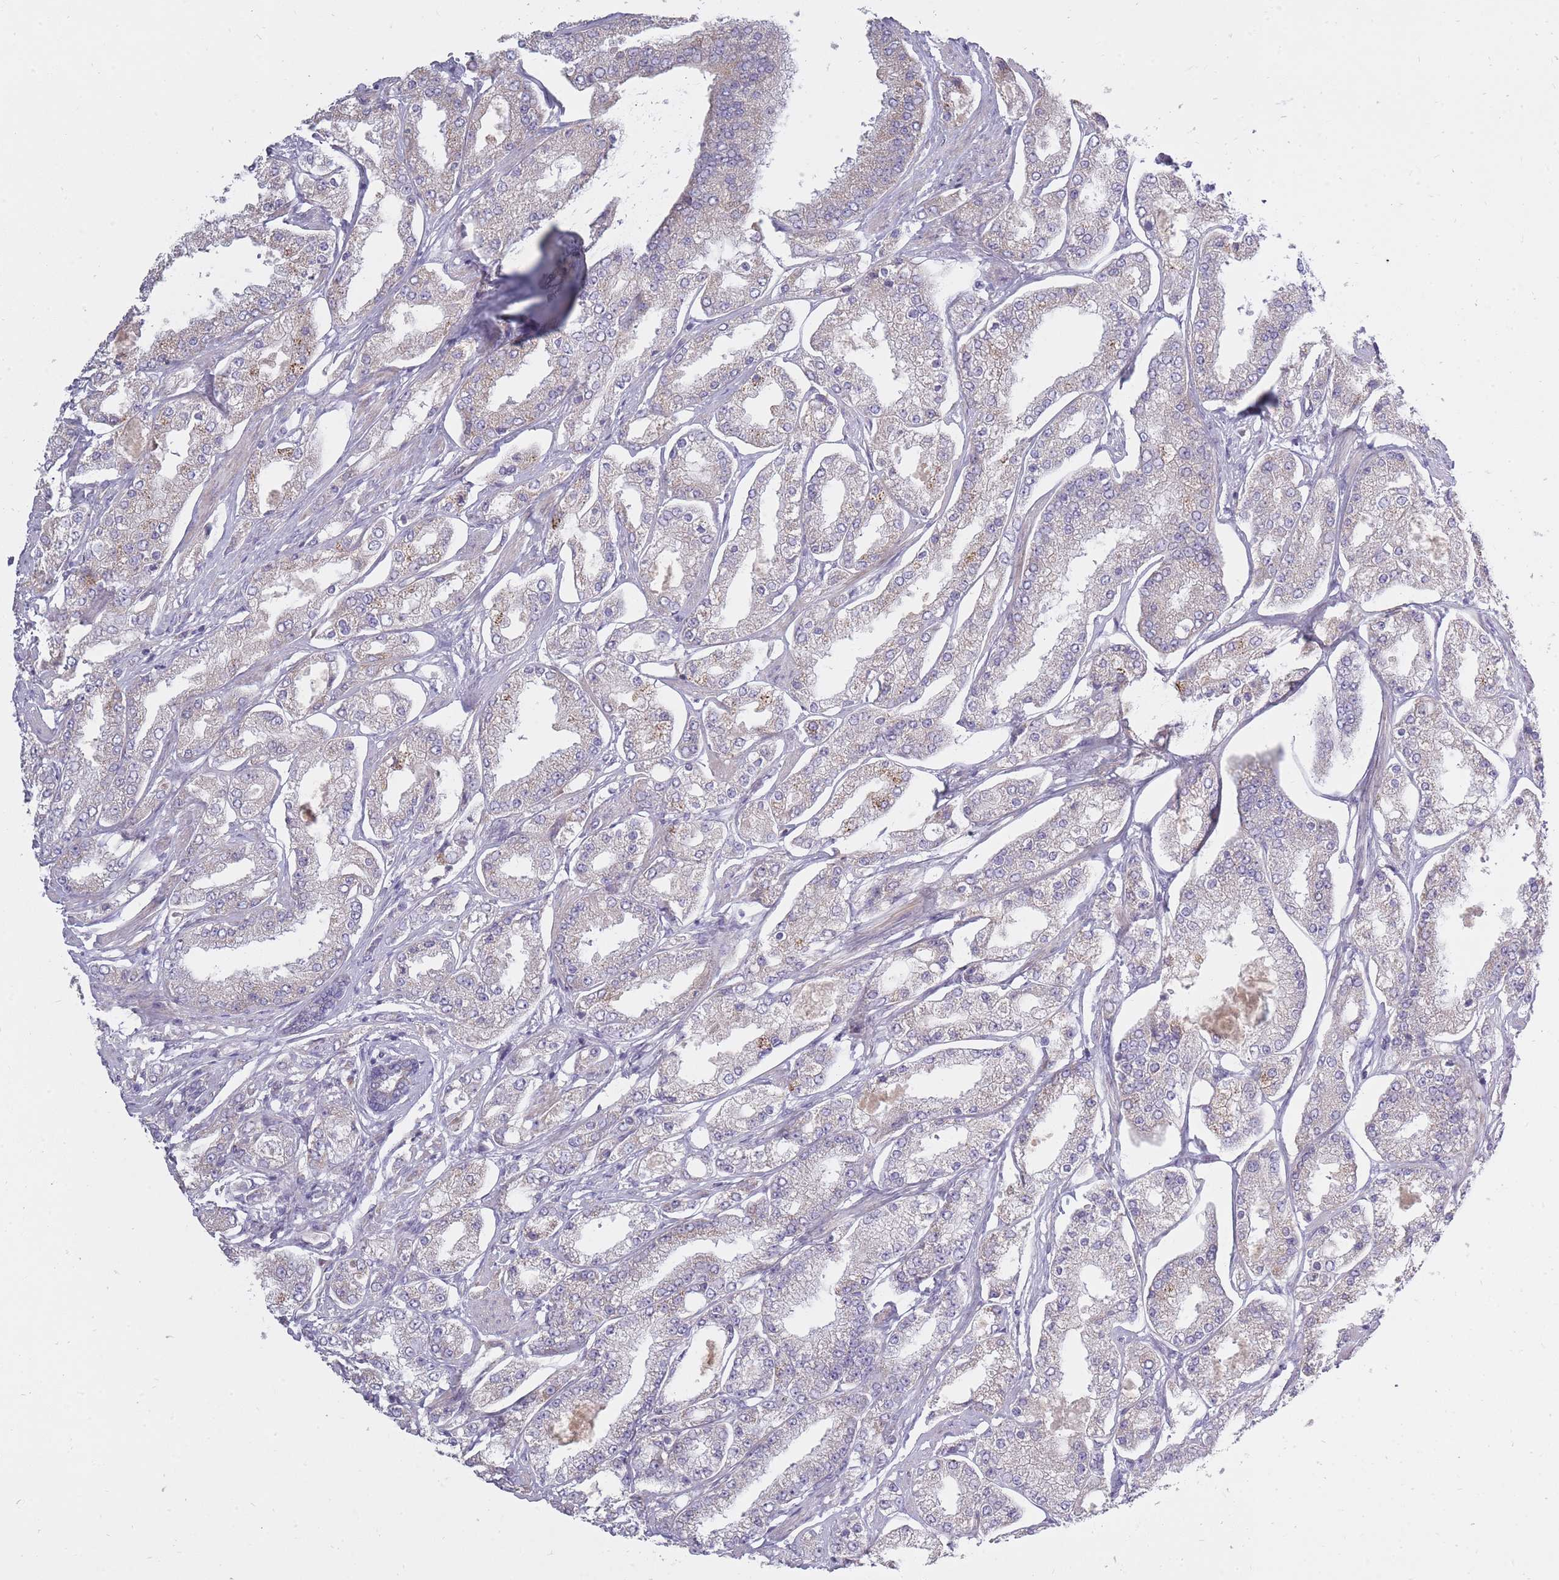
{"staining": {"intensity": "negative", "quantity": "none", "location": "none"}, "tissue": "prostate cancer", "cell_type": "Tumor cells", "image_type": "cancer", "snomed": [{"axis": "morphology", "description": "Adenocarcinoma, High grade"}, {"axis": "topography", "description": "Prostate"}], "caption": "Tumor cells are negative for protein expression in human prostate cancer. The staining is performed using DAB (3,3'-diaminobenzidine) brown chromogen with nuclei counter-stained in using hematoxylin.", "gene": "ALKBH4", "patient": {"sex": "male", "age": 69}}